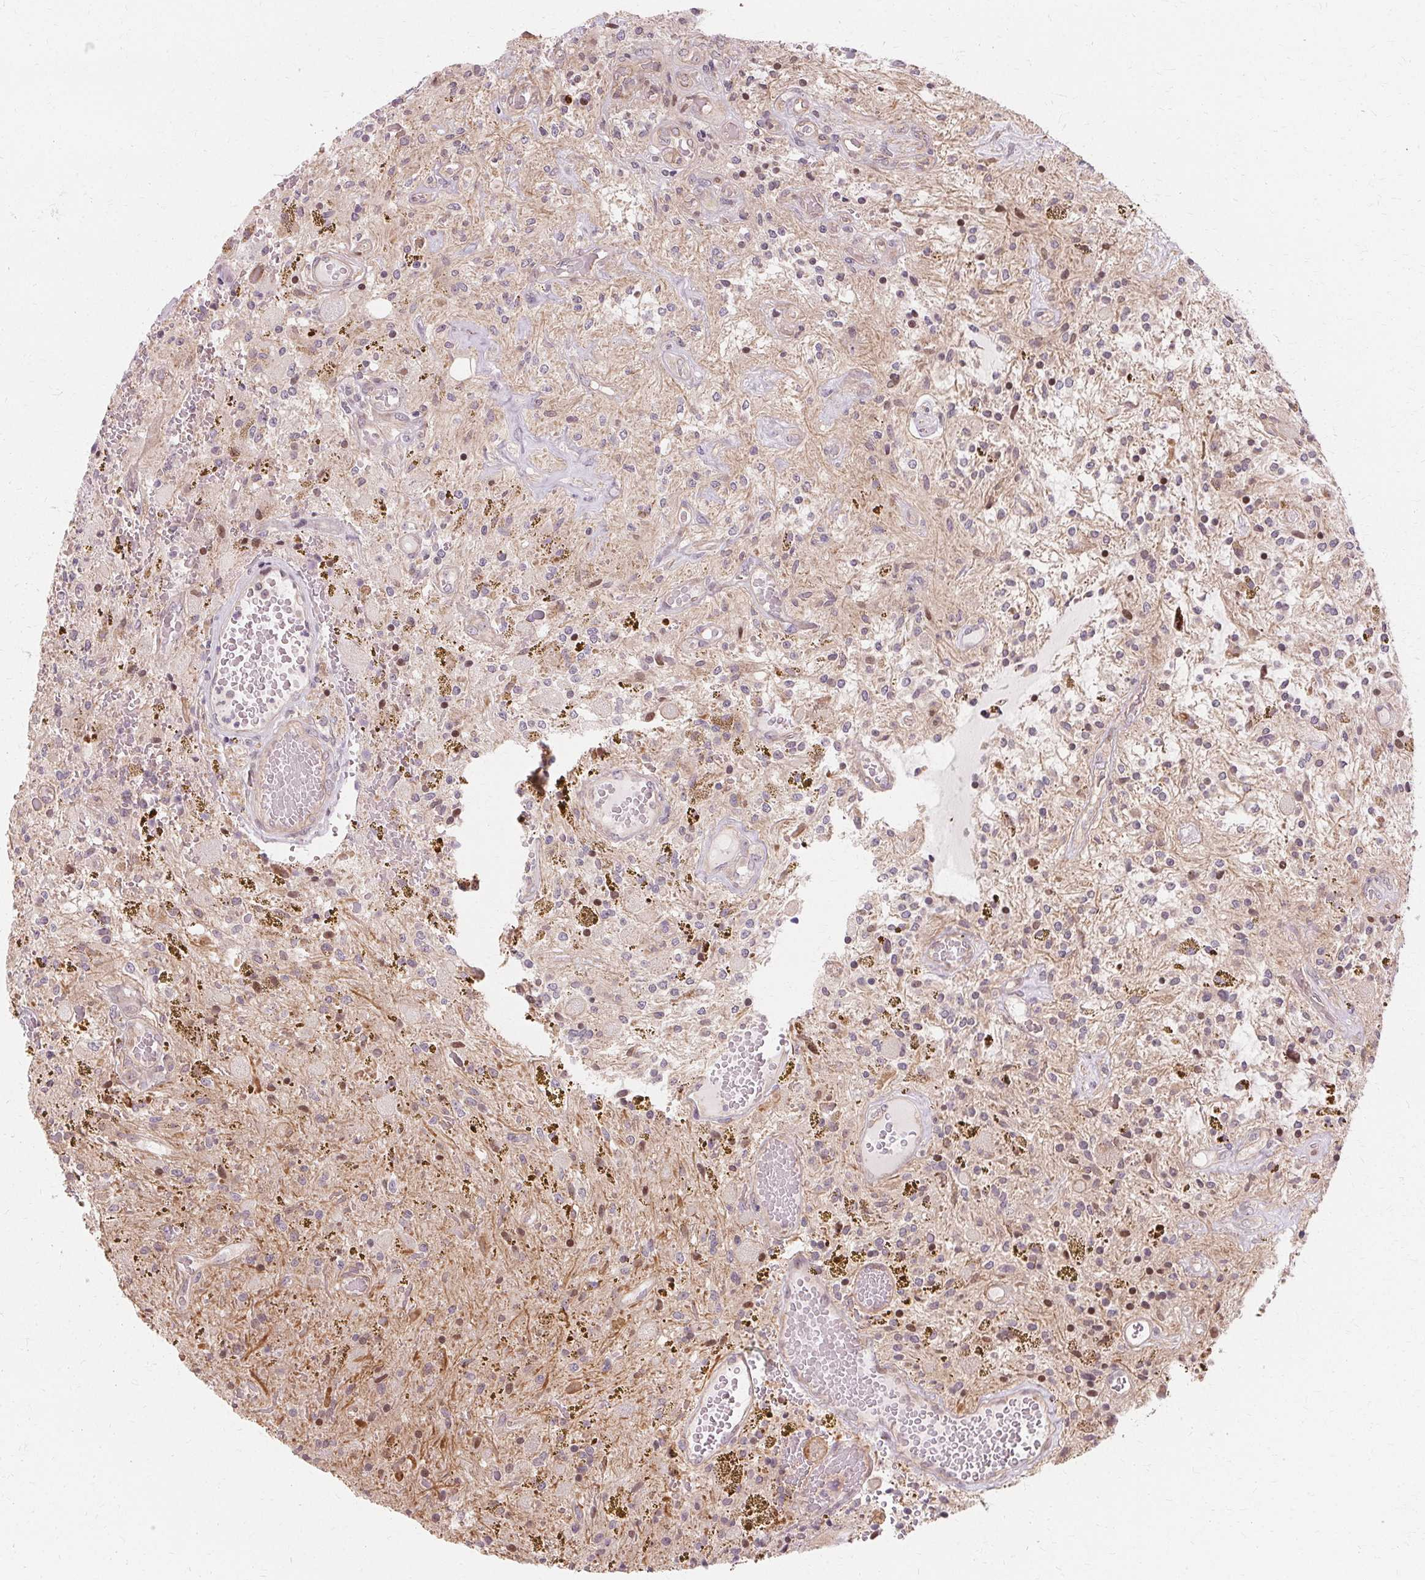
{"staining": {"intensity": "moderate", "quantity": "<25%", "location": "nuclear"}, "tissue": "glioma", "cell_type": "Tumor cells", "image_type": "cancer", "snomed": [{"axis": "morphology", "description": "Glioma, malignant, Low grade"}, {"axis": "topography", "description": "Cerebellum"}], "caption": "Low-grade glioma (malignant) stained with DAB (3,3'-diaminobenzidine) immunohistochemistry (IHC) exhibits low levels of moderate nuclear positivity in approximately <25% of tumor cells.", "gene": "USP8", "patient": {"sex": "female", "age": 14}}